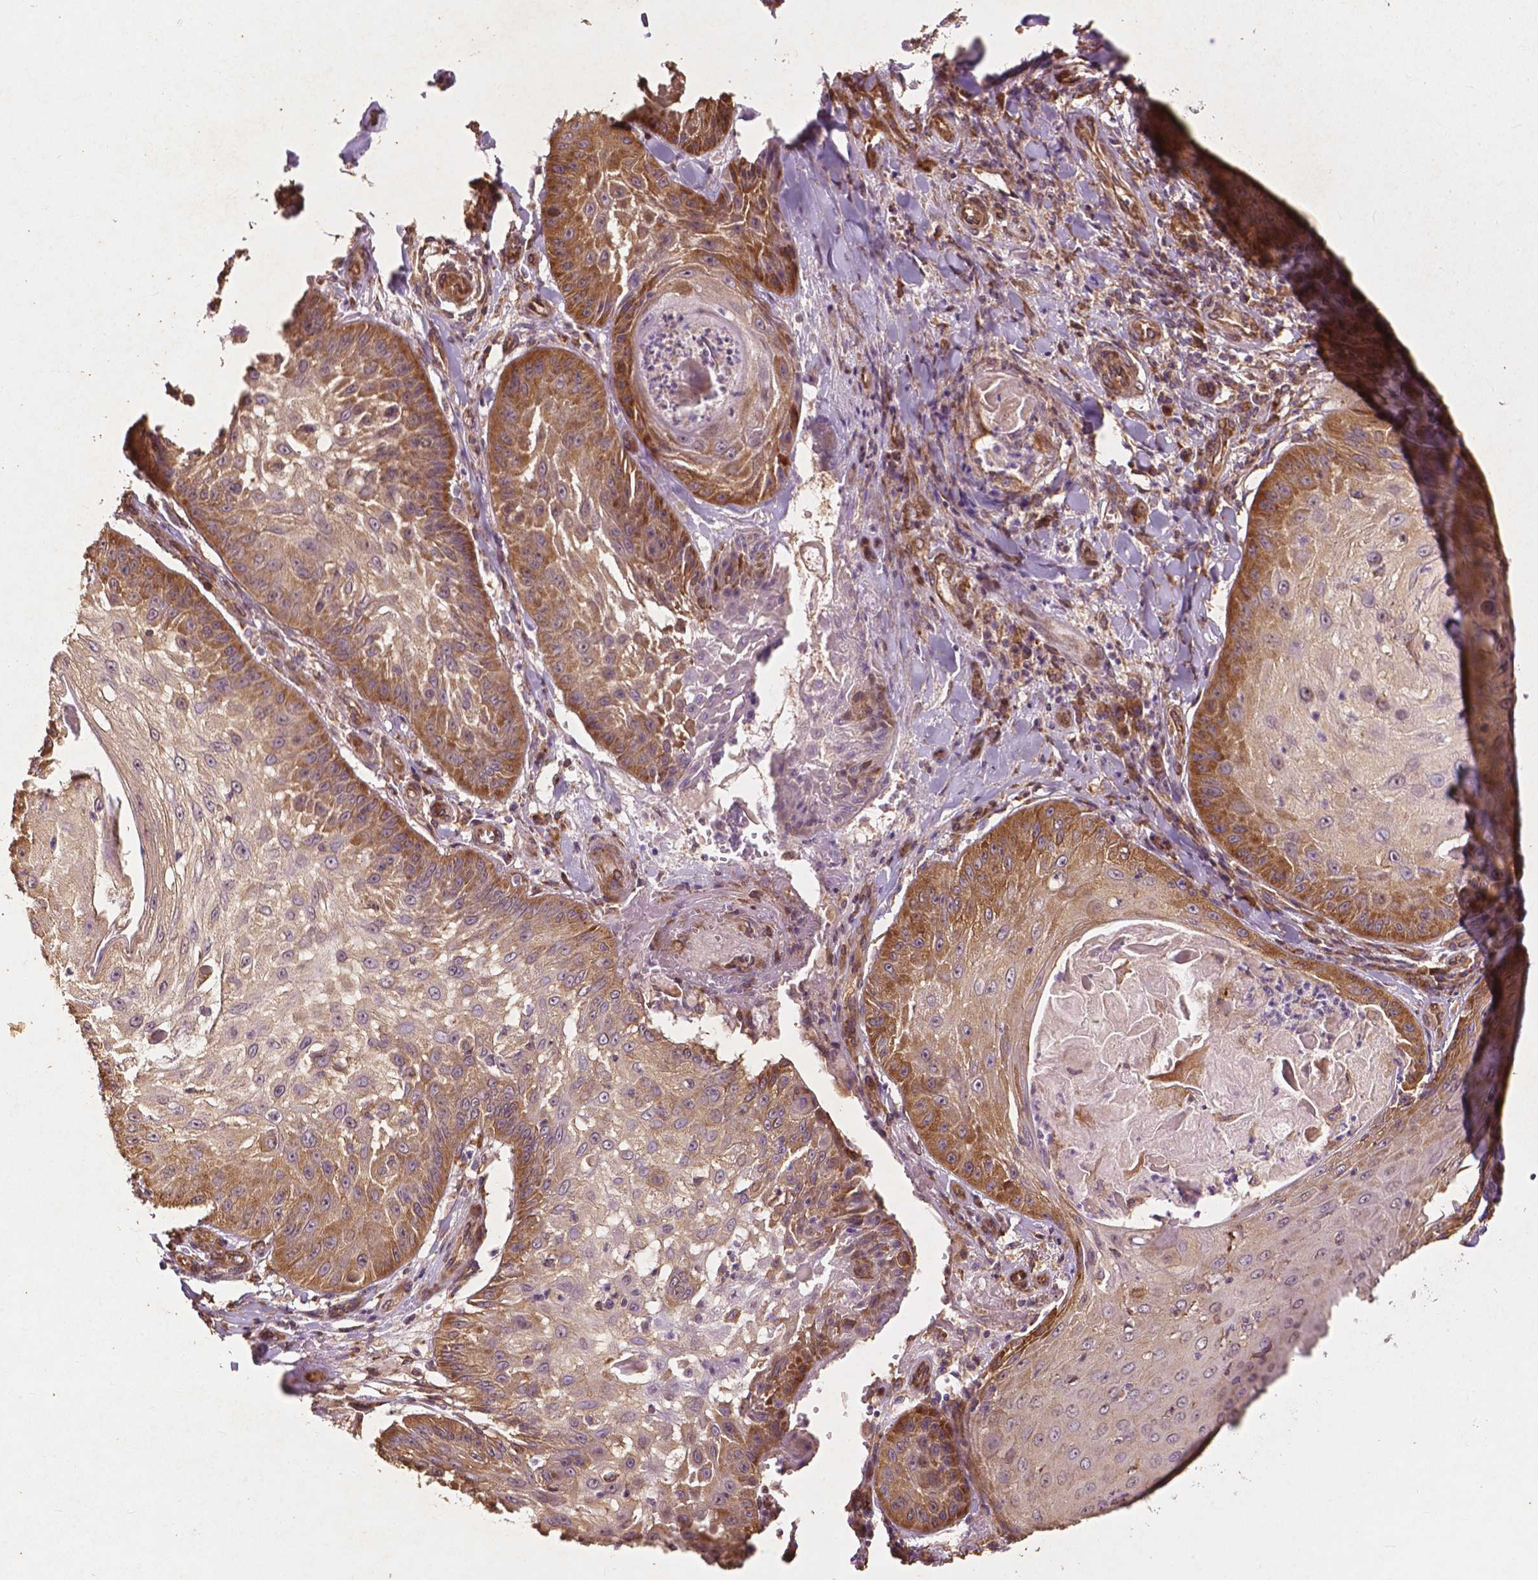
{"staining": {"intensity": "moderate", "quantity": "25%-75%", "location": "cytoplasmic/membranous"}, "tissue": "skin cancer", "cell_type": "Tumor cells", "image_type": "cancer", "snomed": [{"axis": "morphology", "description": "Squamous cell carcinoma, NOS"}, {"axis": "topography", "description": "Skin"}], "caption": "Skin squamous cell carcinoma stained with a protein marker reveals moderate staining in tumor cells.", "gene": "G3BP1", "patient": {"sex": "male", "age": 70}}